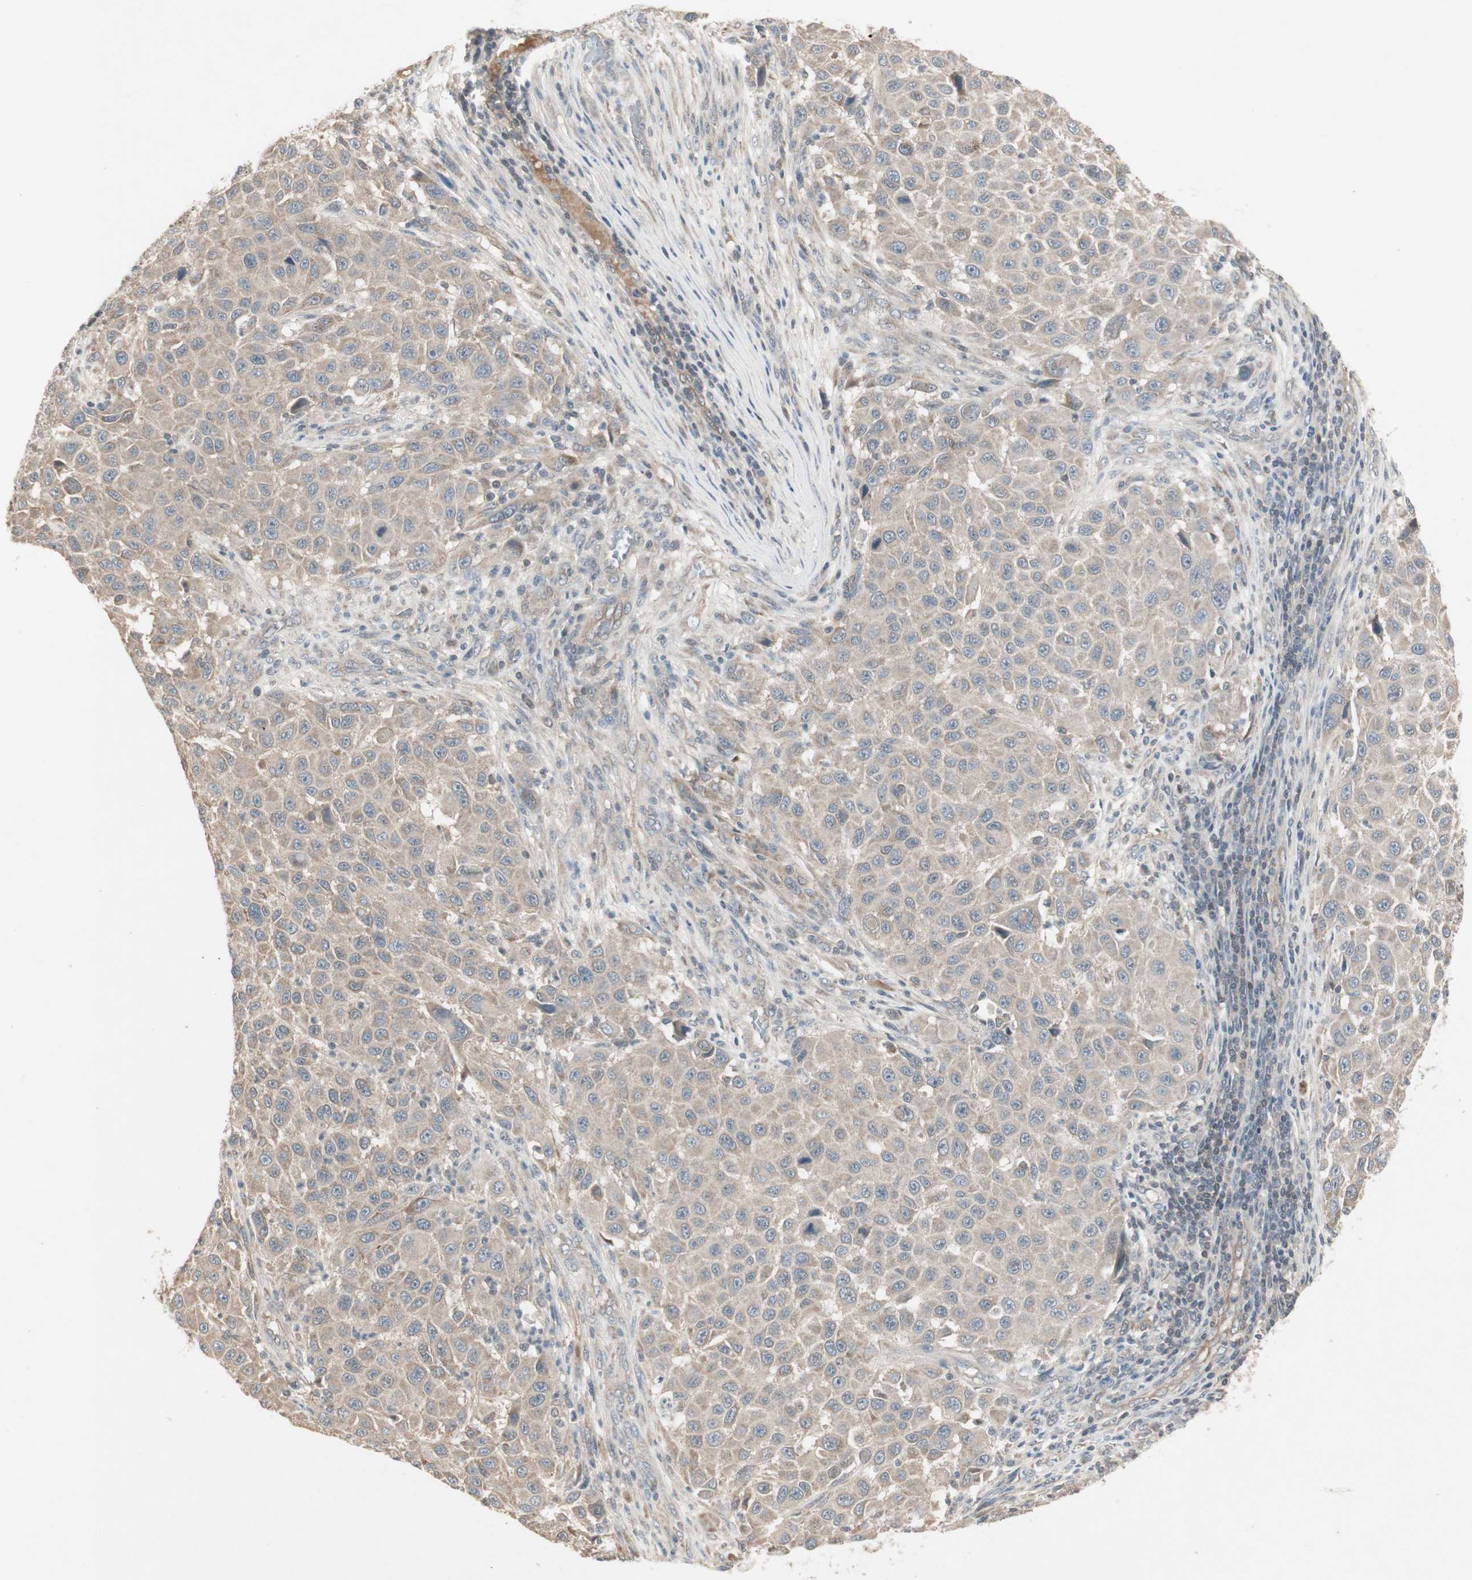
{"staining": {"intensity": "weak", "quantity": "25%-75%", "location": "cytoplasmic/membranous"}, "tissue": "melanoma", "cell_type": "Tumor cells", "image_type": "cancer", "snomed": [{"axis": "morphology", "description": "Malignant melanoma, Metastatic site"}, {"axis": "topography", "description": "Lymph node"}], "caption": "A low amount of weak cytoplasmic/membranous expression is identified in approximately 25%-75% of tumor cells in malignant melanoma (metastatic site) tissue. The staining was performed using DAB to visualize the protein expression in brown, while the nuclei were stained in blue with hematoxylin (Magnification: 20x).", "gene": "JMJD7-PLA2G4B", "patient": {"sex": "male", "age": 61}}